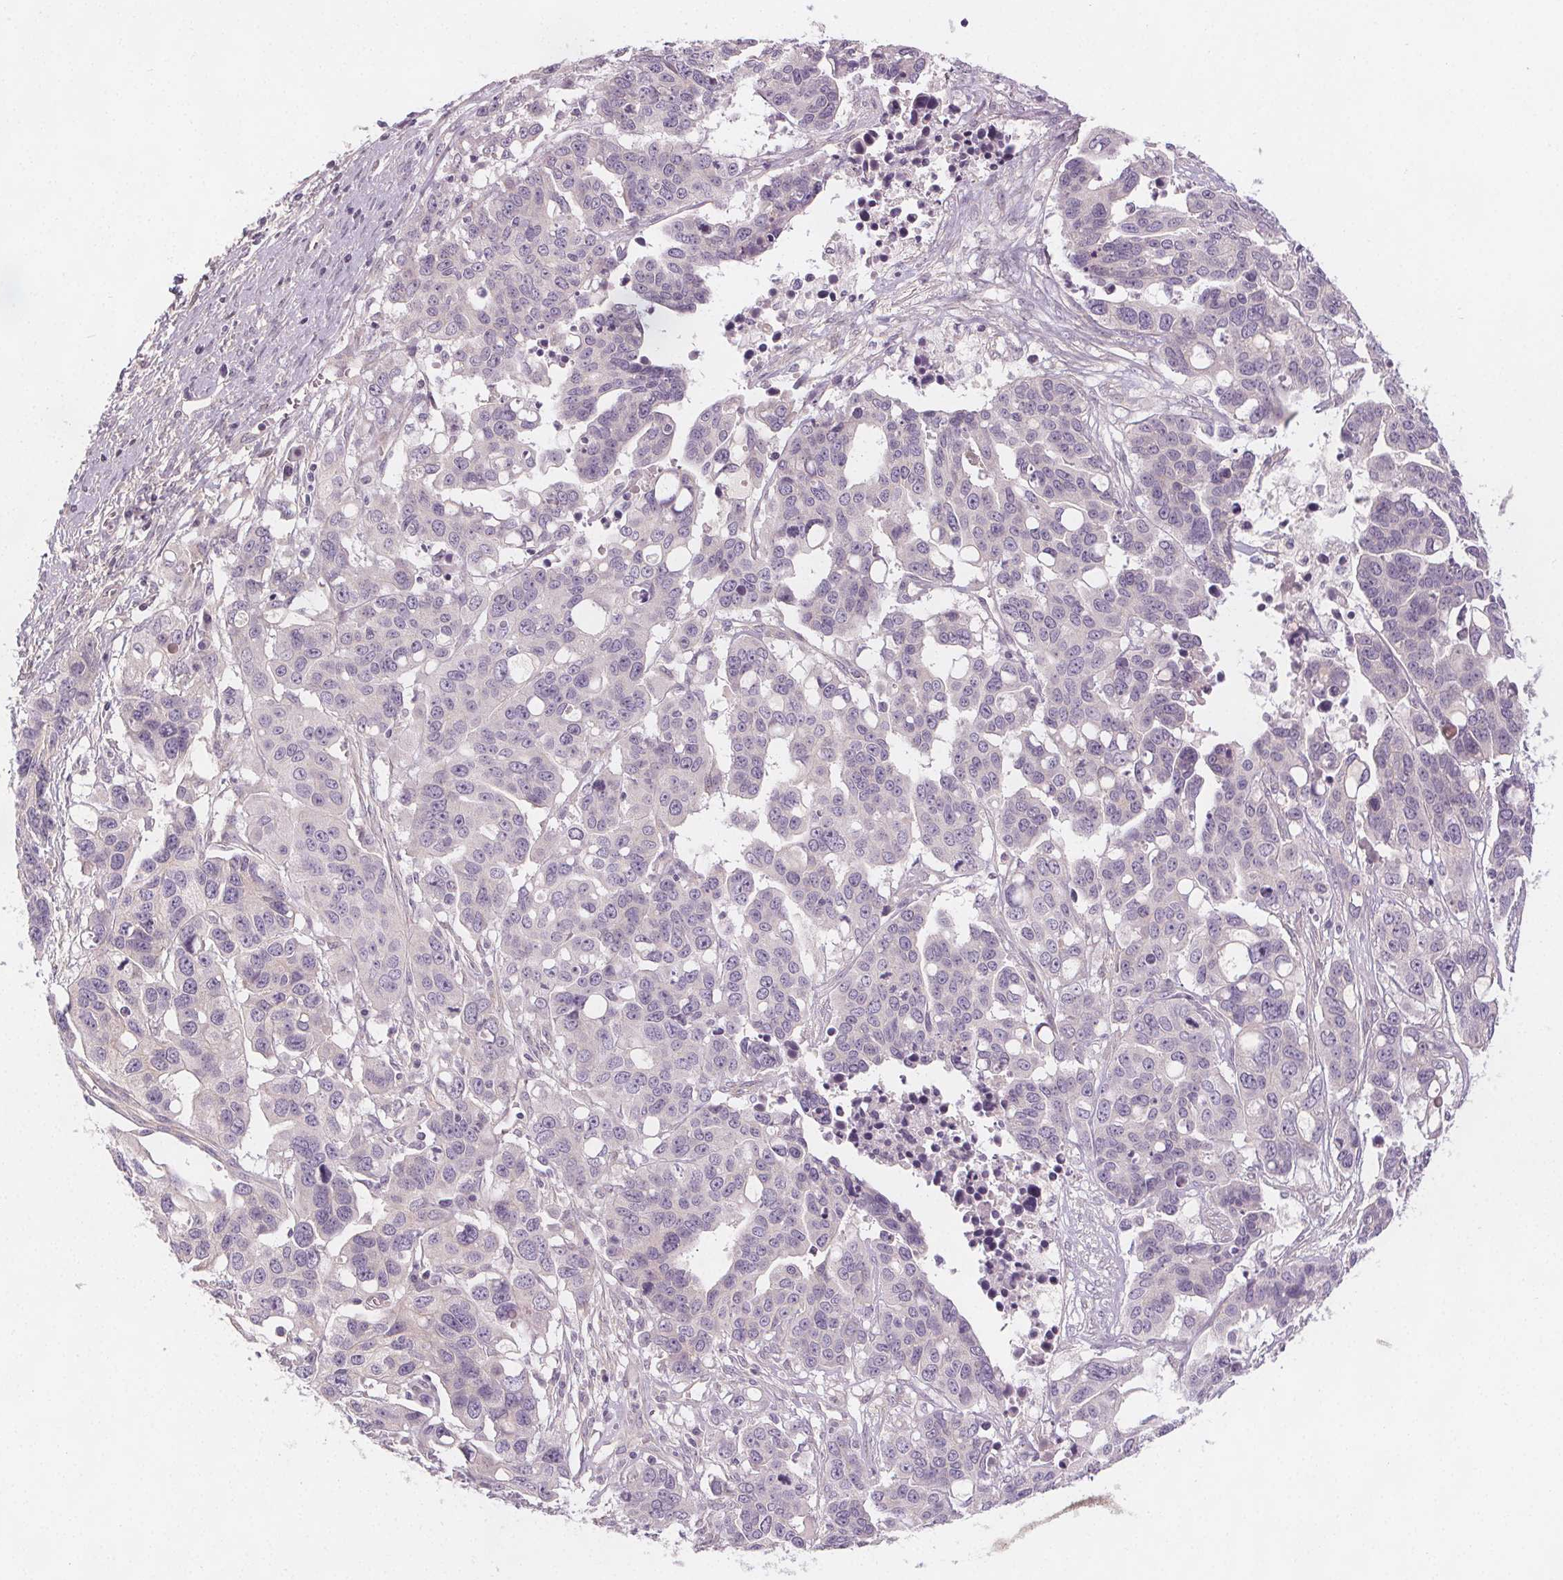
{"staining": {"intensity": "negative", "quantity": "none", "location": "none"}, "tissue": "ovarian cancer", "cell_type": "Tumor cells", "image_type": "cancer", "snomed": [{"axis": "morphology", "description": "Carcinoma, endometroid"}, {"axis": "topography", "description": "Ovary"}], "caption": "Immunohistochemistry (IHC) of ovarian cancer (endometroid carcinoma) shows no staining in tumor cells.", "gene": "VNN1", "patient": {"sex": "female", "age": 78}}